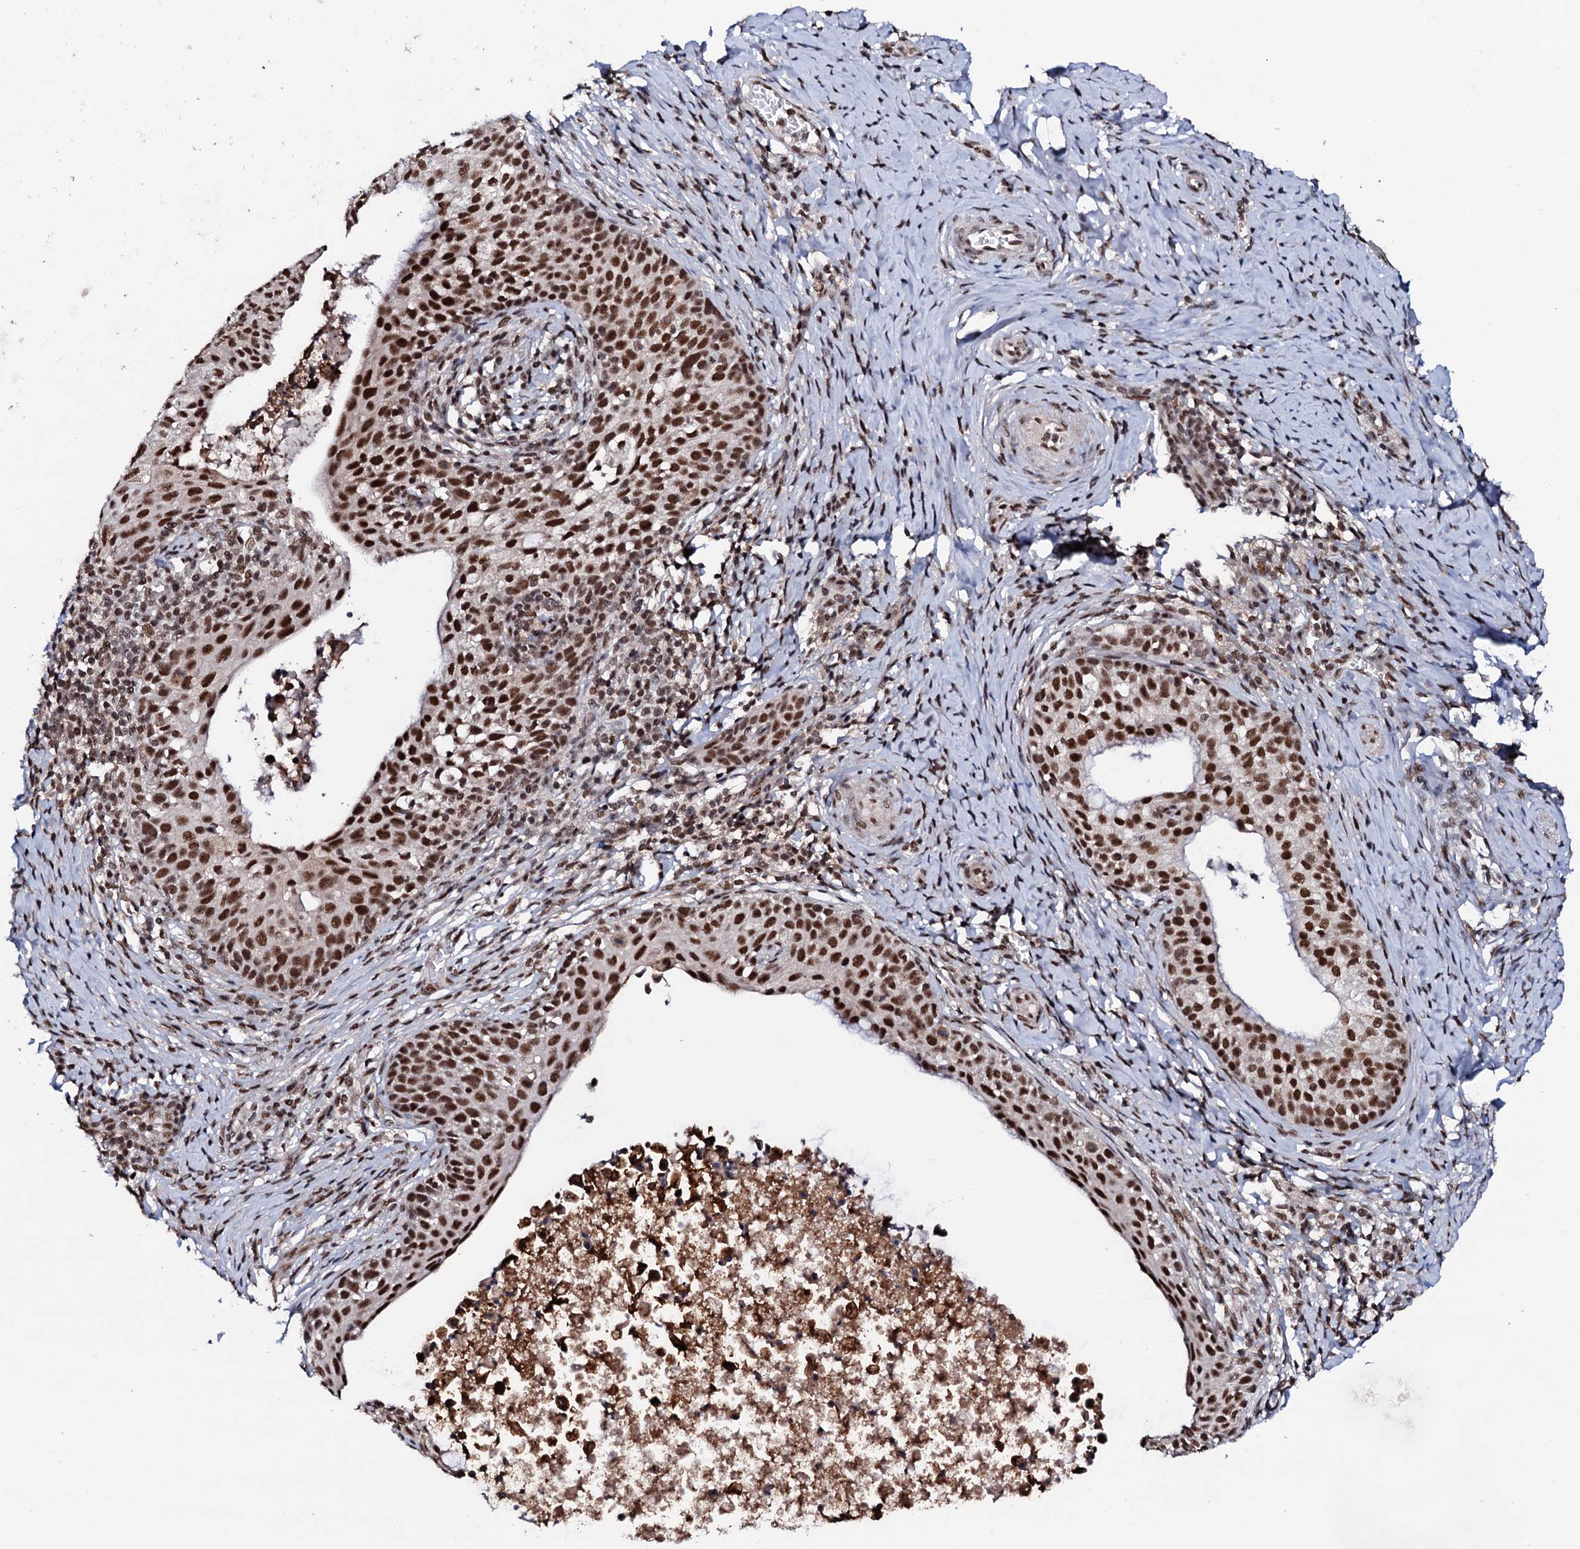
{"staining": {"intensity": "strong", "quantity": ">75%", "location": "nuclear"}, "tissue": "cervical cancer", "cell_type": "Tumor cells", "image_type": "cancer", "snomed": [{"axis": "morphology", "description": "Squamous cell carcinoma, NOS"}, {"axis": "topography", "description": "Cervix"}], "caption": "DAB (3,3'-diaminobenzidine) immunohistochemical staining of cervical cancer reveals strong nuclear protein staining in about >75% of tumor cells.", "gene": "PRPF18", "patient": {"sex": "female", "age": 52}}